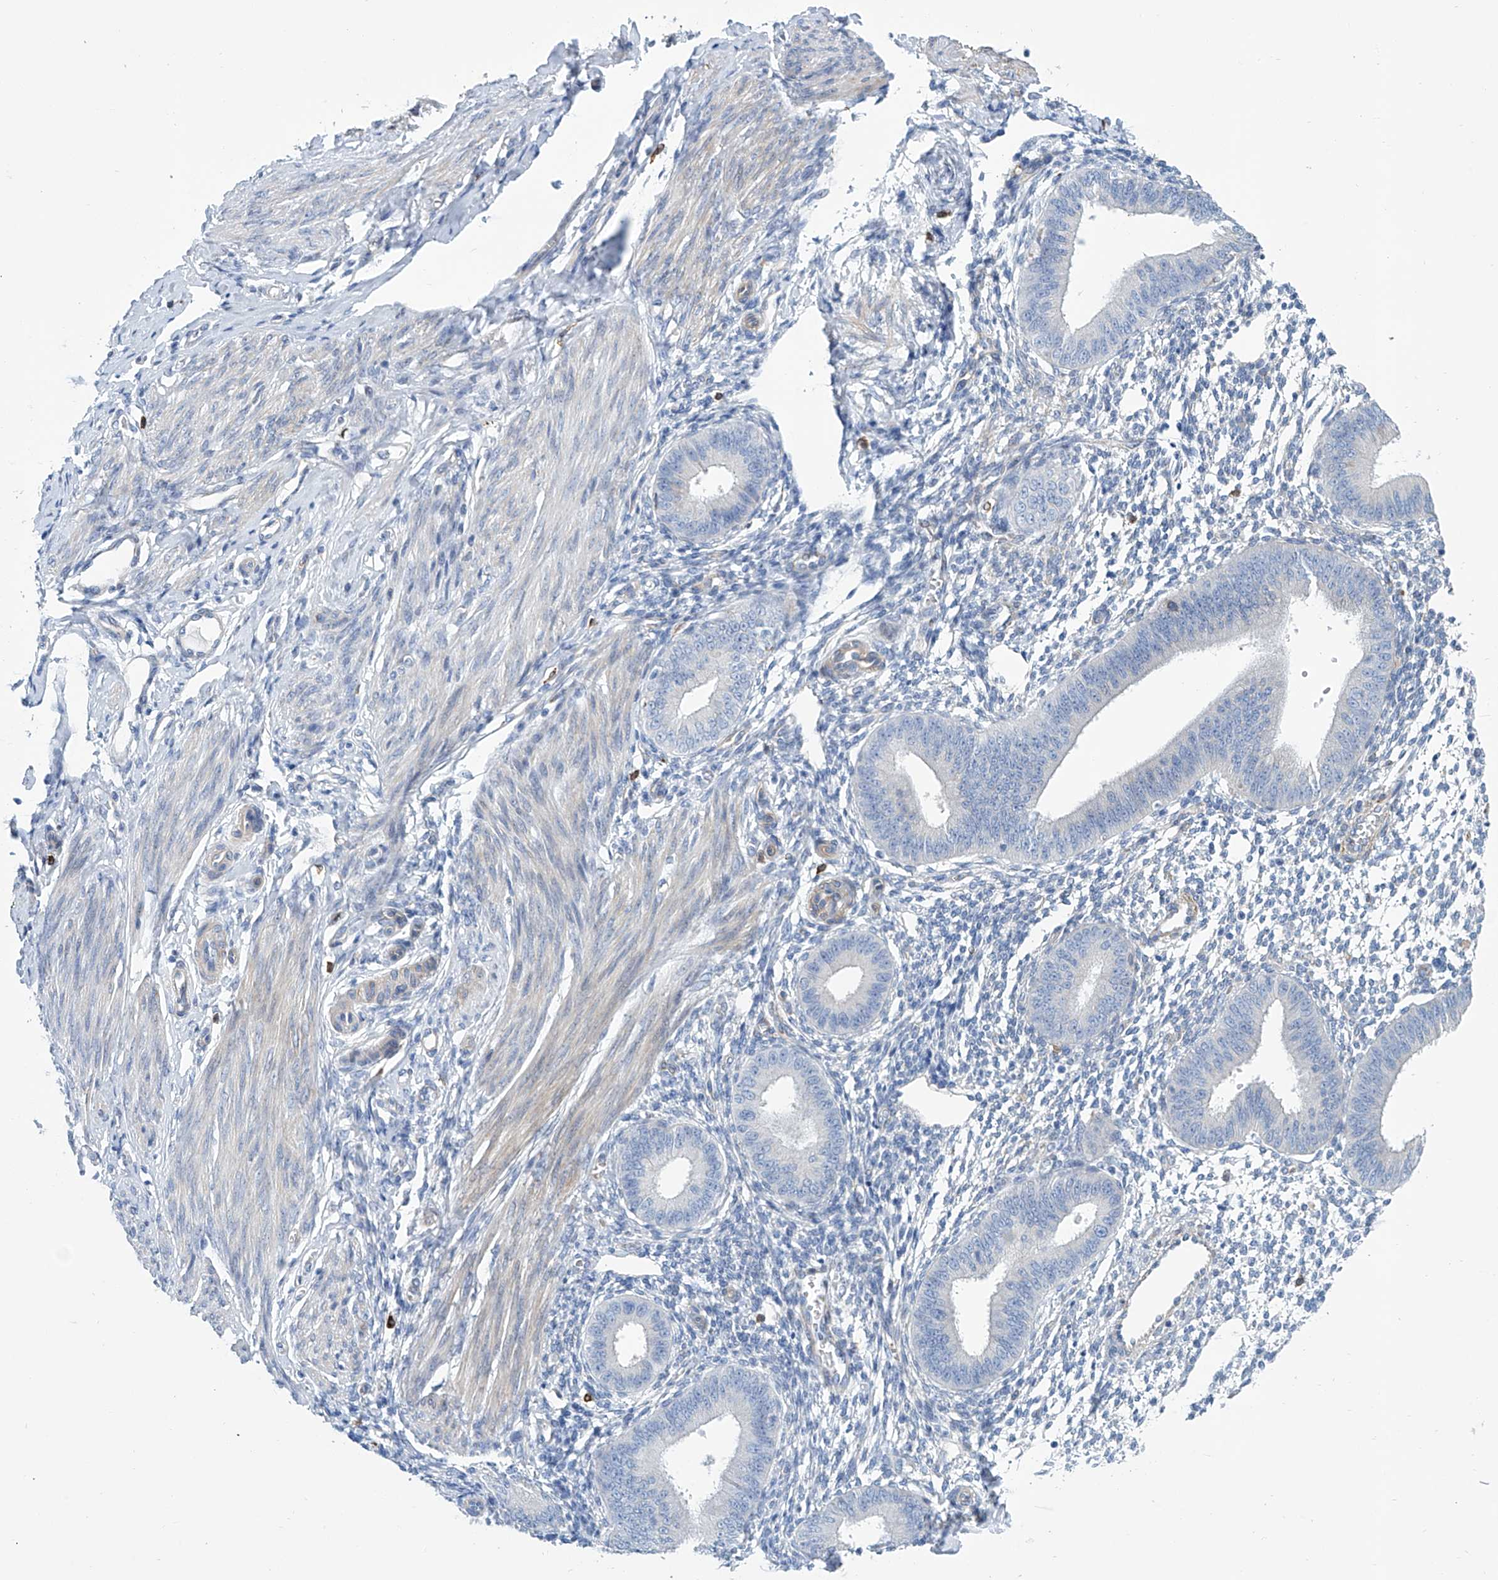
{"staining": {"intensity": "negative", "quantity": "none", "location": "none"}, "tissue": "endometrium", "cell_type": "Cells in endometrial stroma", "image_type": "normal", "snomed": [{"axis": "morphology", "description": "Normal tissue, NOS"}, {"axis": "topography", "description": "Uterus"}, {"axis": "topography", "description": "Endometrium"}], "caption": "A high-resolution image shows immunohistochemistry staining of normal endometrium, which reveals no significant positivity in cells in endometrial stroma.", "gene": "TNN", "patient": {"sex": "female", "age": 48}}